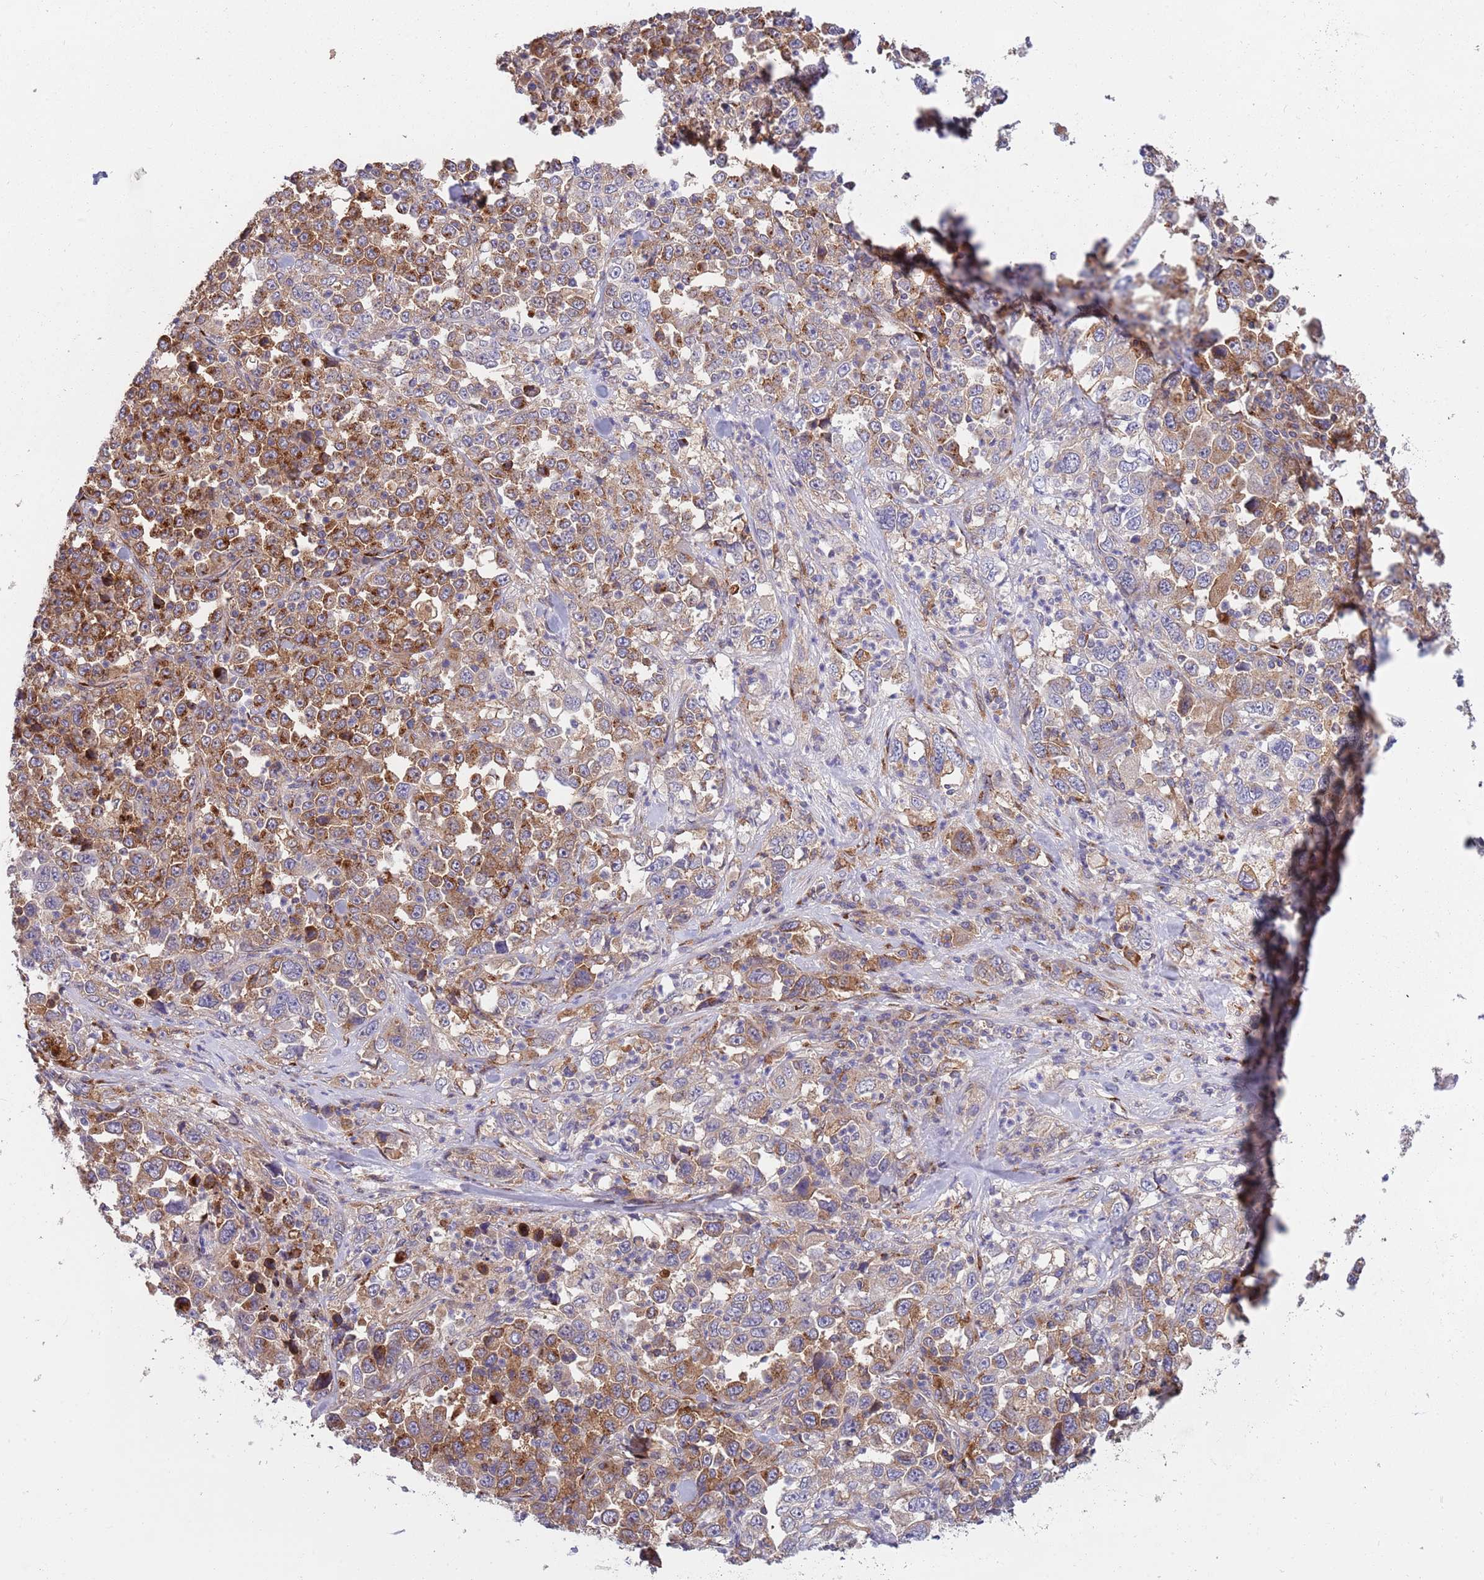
{"staining": {"intensity": "moderate", "quantity": ">75%", "location": "cytoplasmic/membranous"}, "tissue": "stomach cancer", "cell_type": "Tumor cells", "image_type": "cancer", "snomed": [{"axis": "morphology", "description": "Normal tissue, NOS"}, {"axis": "morphology", "description": "Adenocarcinoma, NOS"}, {"axis": "topography", "description": "Stomach, upper"}, {"axis": "topography", "description": "Stomach"}], "caption": "Stomach cancer (adenocarcinoma) was stained to show a protein in brown. There is medium levels of moderate cytoplasmic/membranous staining in about >75% of tumor cells. The protein of interest is shown in brown color, while the nuclei are stained blue.", "gene": "BTBD7", "patient": {"sex": "male", "age": 59}}